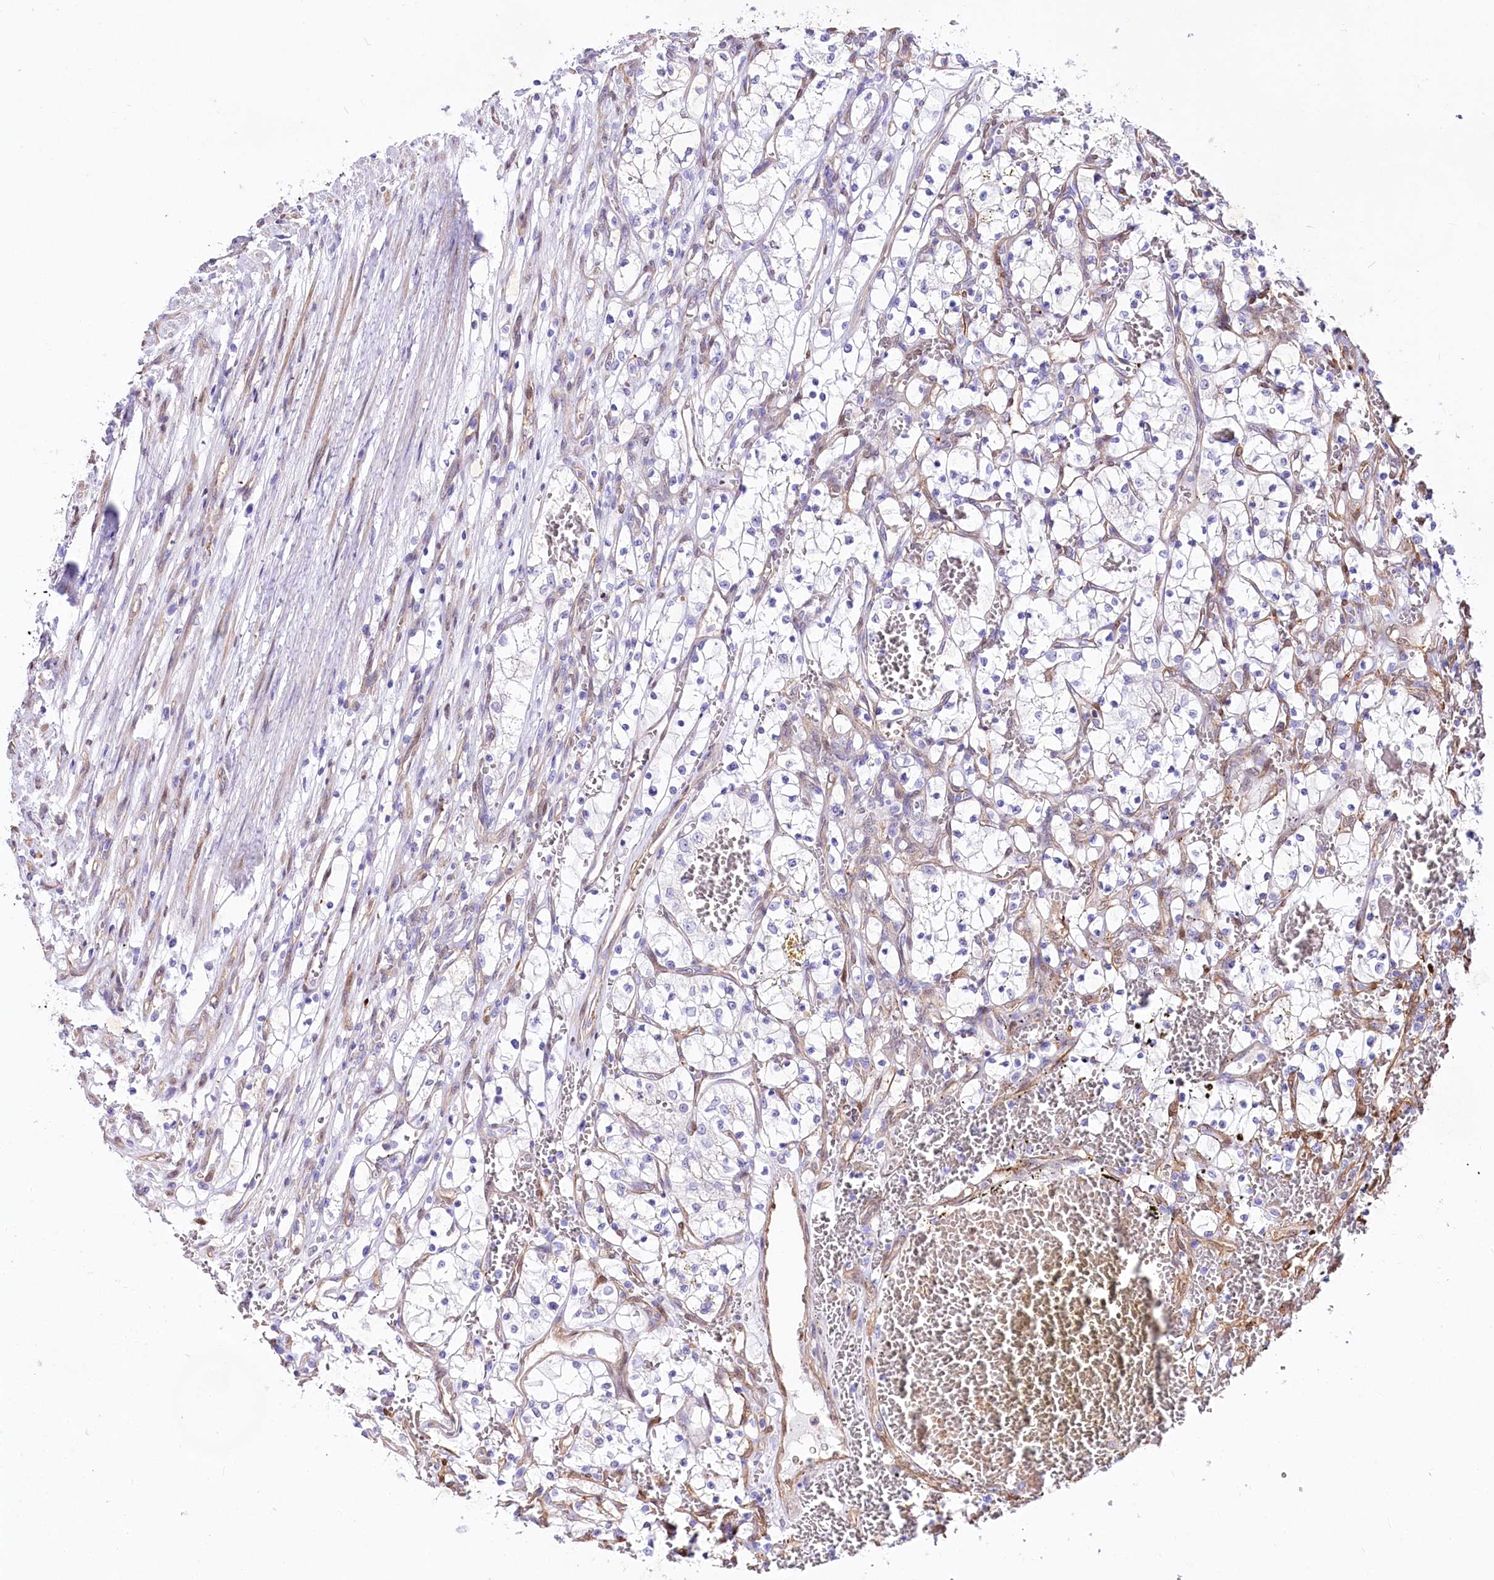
{"staining": {"intensity": "negative", "quantity": "none", "location": "none"}, "tissue": "renal cancer", "cell_type": "Tumor cells", "image_type": "cancer", "snomed": [{"axis": "morphology", "description": "Adenocarcinoma, NOS"}, {"axis": "topography", "description": "Kidney"}], "caption": "Renal cancer stained for a protein using IHC demonstrates no positivity tumor cells.", "gene": "PTMS", "patient": {"sex": "female", "age": 69}}